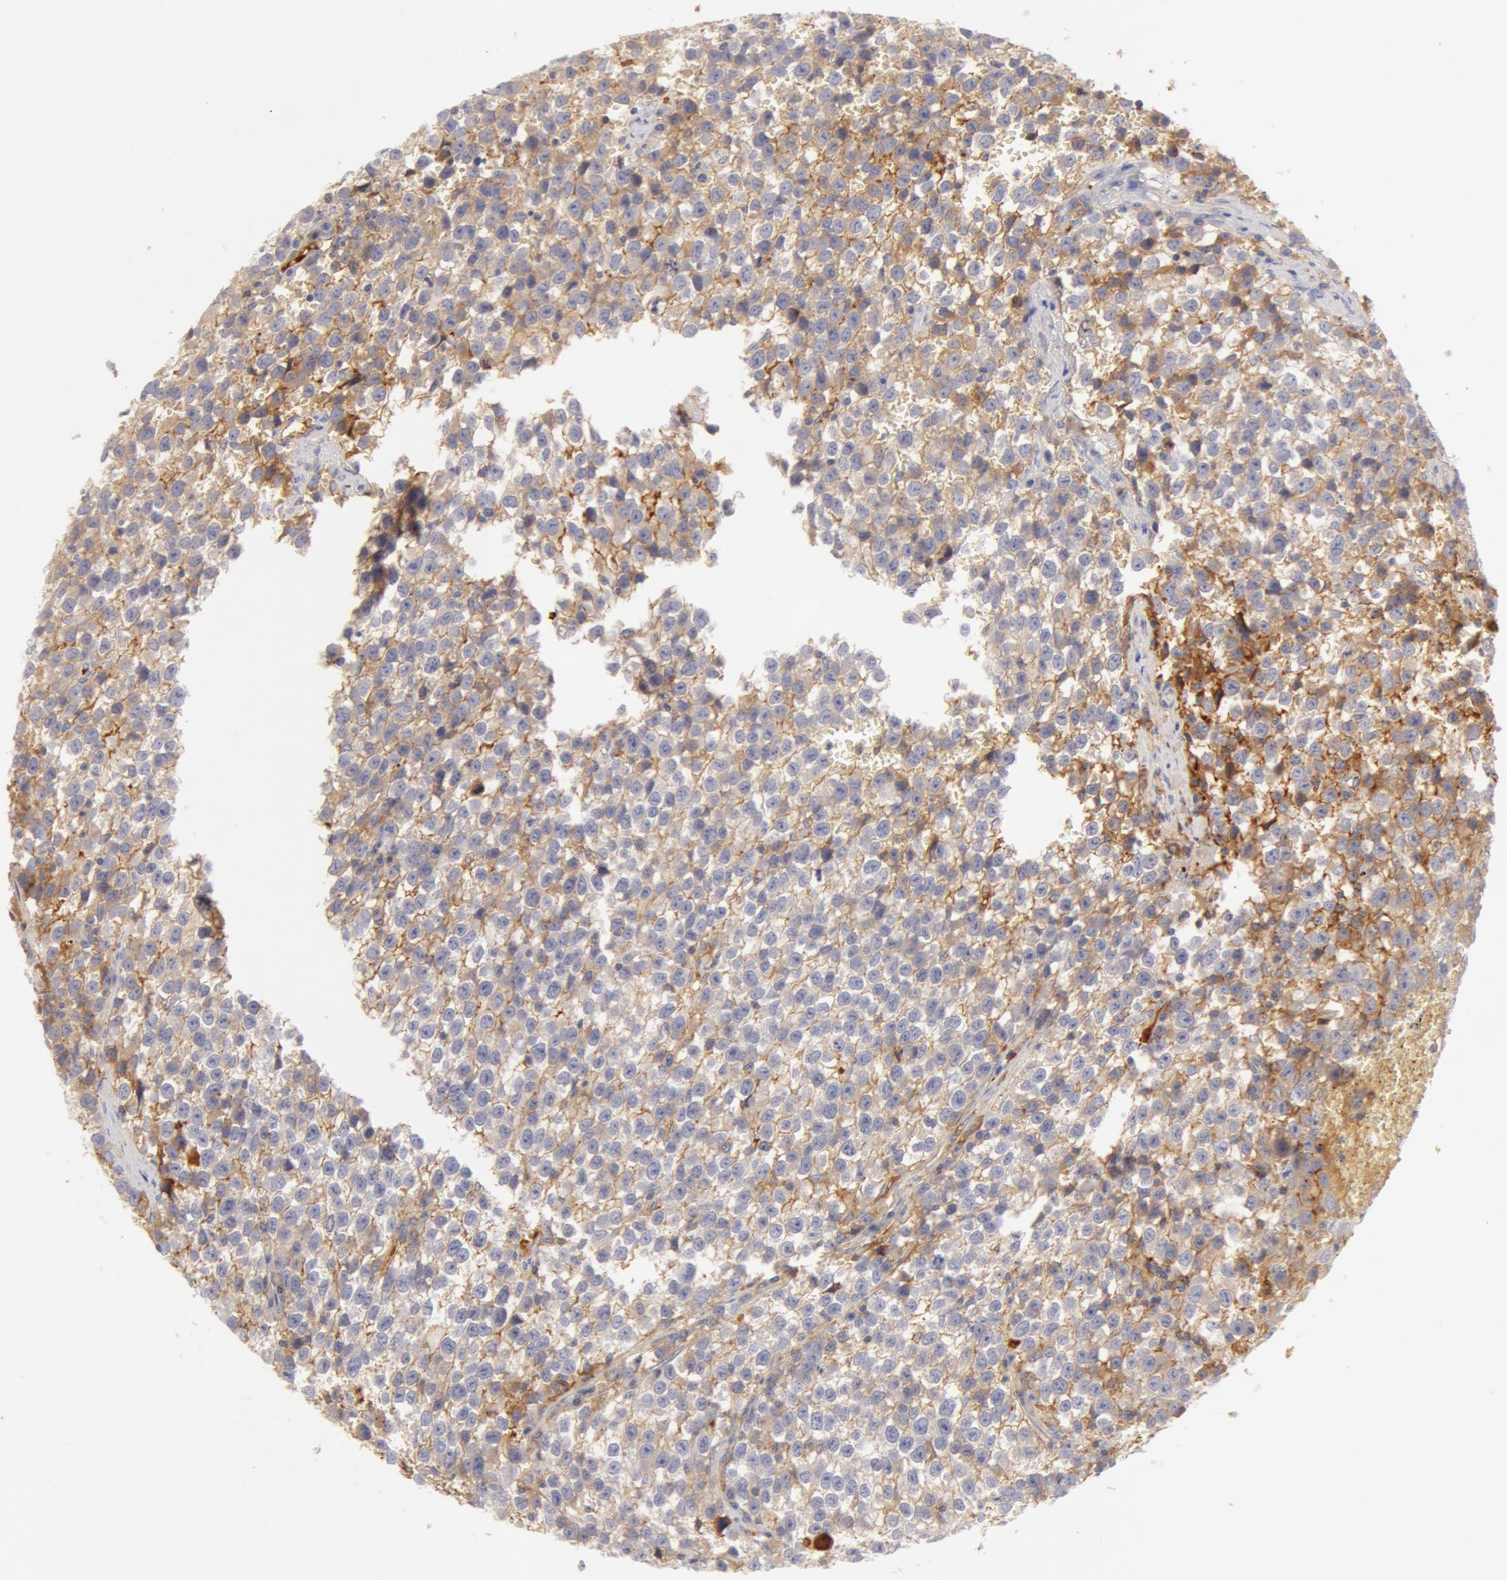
{"staining": {"intensity": "negative", "quantity": "none", "location": "none"}, "tissue": "testis cancer", "cell_type": "Tumor cells", "image_type": "cancer", "snomed": [{"axis": "morphology", "description": "Seminoma, NOS"}, {"axis": "topography", "description": "Testis"}], "caption": "Protein analysis of testis cancer shows no significant expression in tumor cells.", "gene": "AHSG", "patient": {"sex": "male", "age": 35}}